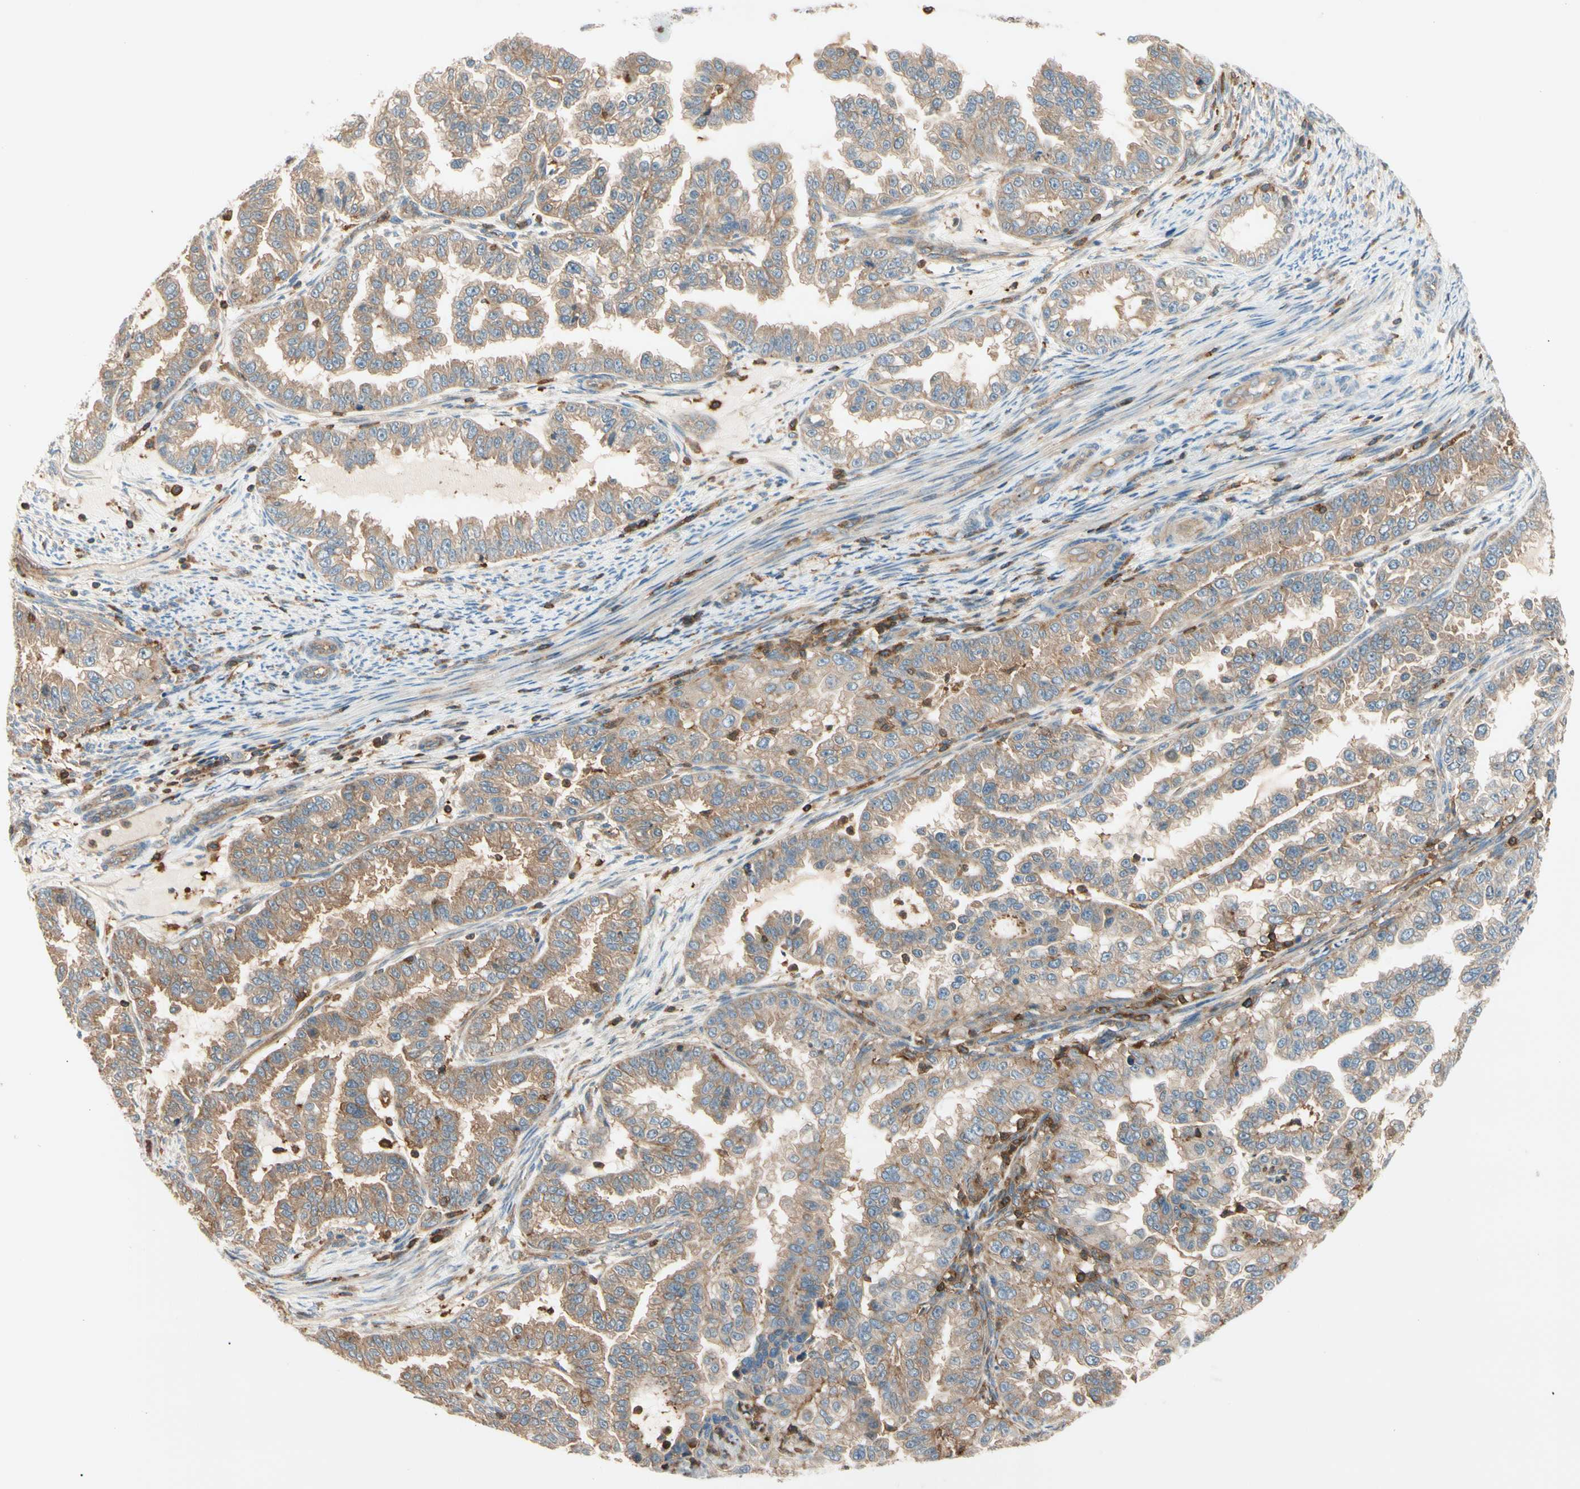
{"staining": {"intensity": "weak", "quantity": ">75%", "location": "cytoplasmic/membranous"}, "tissue": "endometrial cancer", "cell_type": "Tumor cells", "image_type": "cancer", "snomed": [{"axis": "morphology", "description": "Adenocarcinoma, NOS"}, {"axis": "topography", "description": "Endometrium"}], "caption": "Brown immunohistochemical staining in human endometrial cancer (adenocarcinoma) shows weak cytoplasmic/membranous expression in approximately >75% of tumor cells. (DAB = brown stain, brightfield microscopy at high magnification).", "gene": "CAPZA2", "patient": {"sex": "female", "age": 85}}